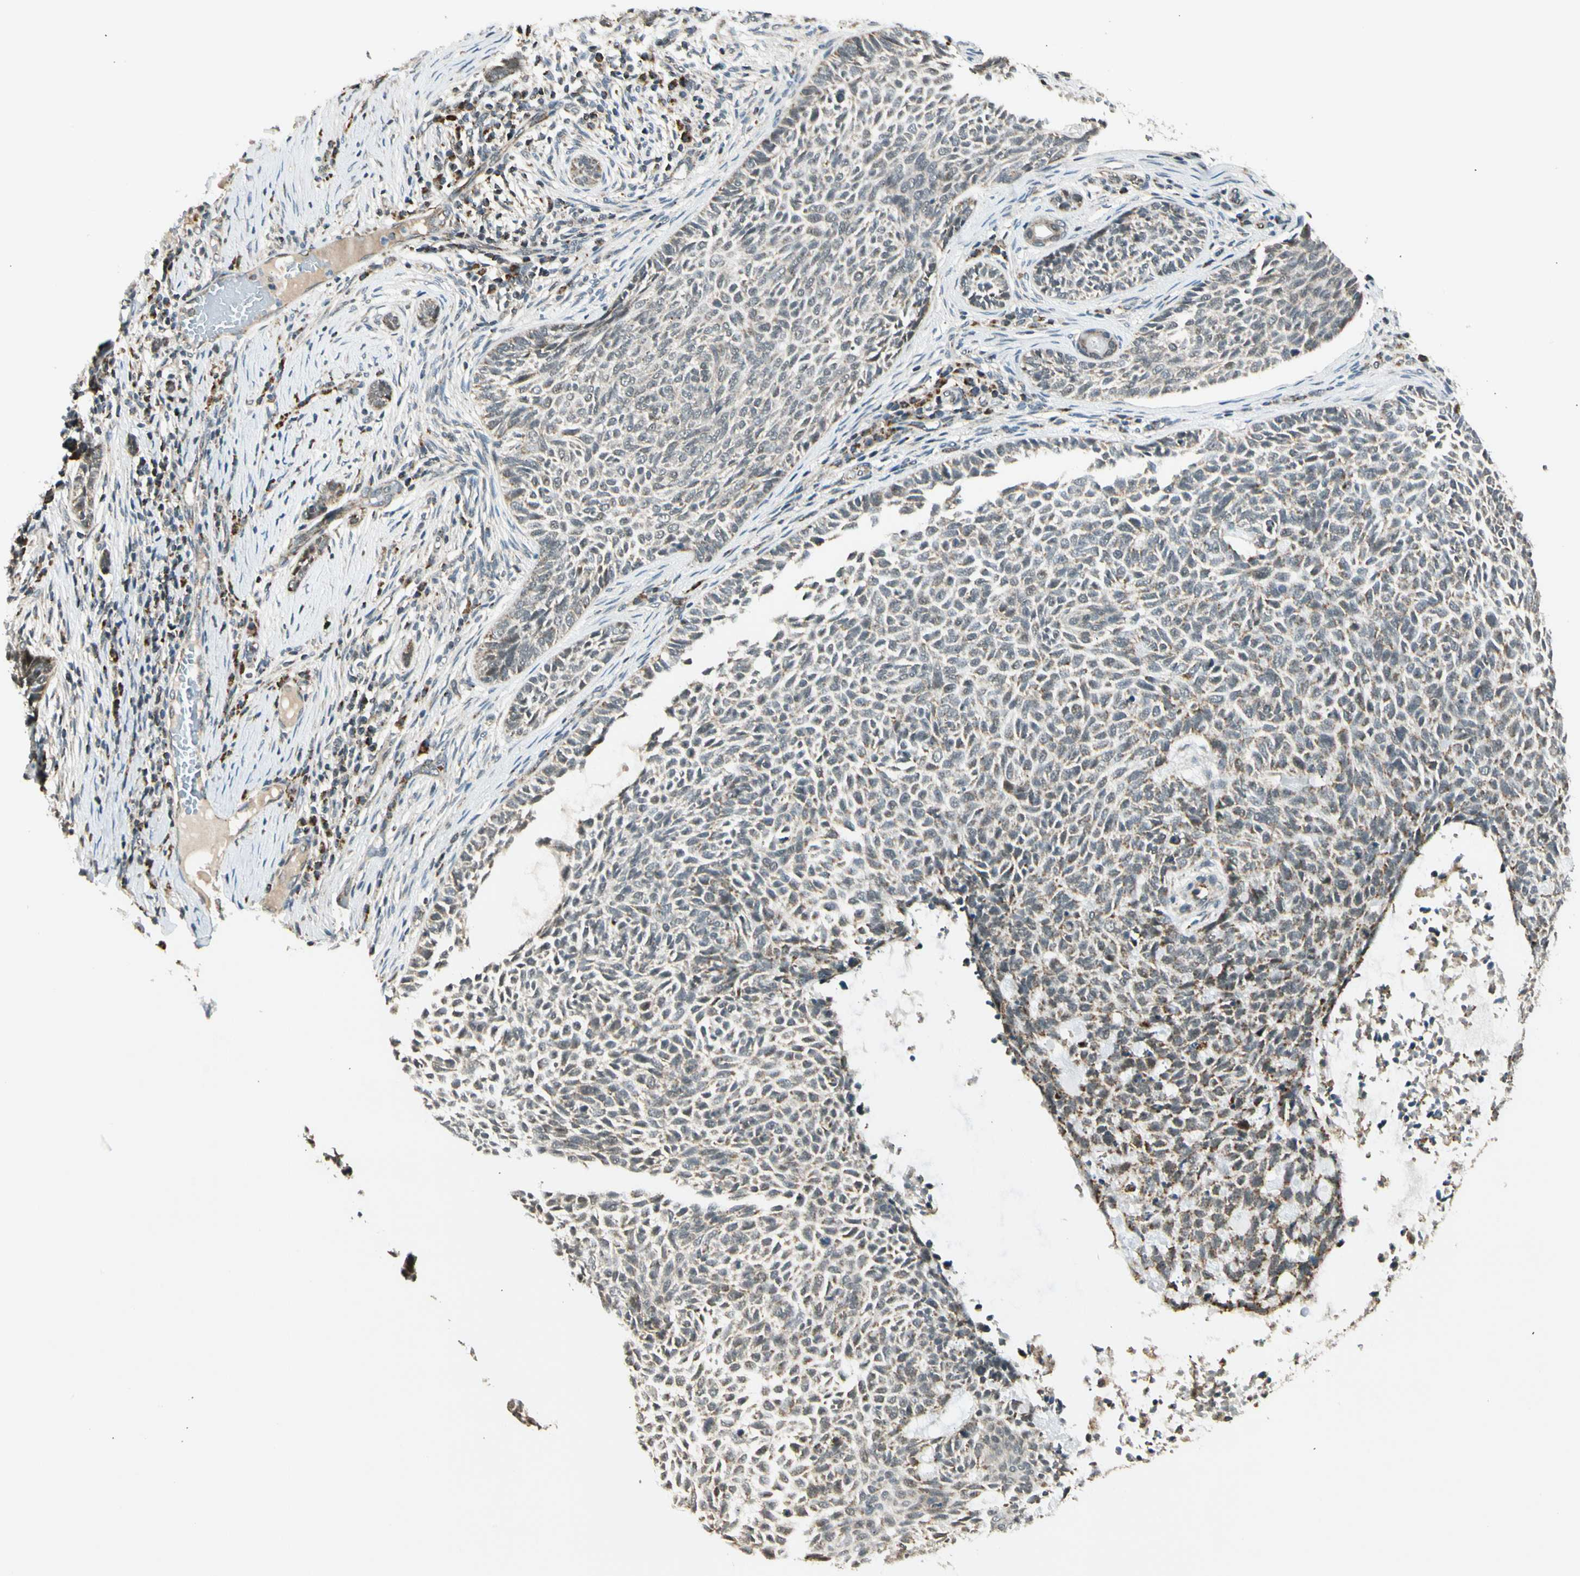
{"staining": {"intensity": "weak", "quantity": "<25%", "location": "cytoplasmic/membranous"}, "tissue": "skin cancer", "cell_type": "Tumor cells", "image_type": "cancer", "snomed": [{"axis": "morphology", "description": "Basal cell carcinoma"}, {"axis": "topography", "description": "Skin"}], "caption": "An IHC image of basal cell carcinoma (skin) is shown. There is no staining in tumor cells of basal cell carcinoma (skin). Brightfield microscopy of IHC stained with DAB (3,3'-diaminobenzidine) (brown) and hematoxylin (blue), captured at high magnification.", "gene": "KHDC4", "patient": {"sex": "male", "age": 87}}